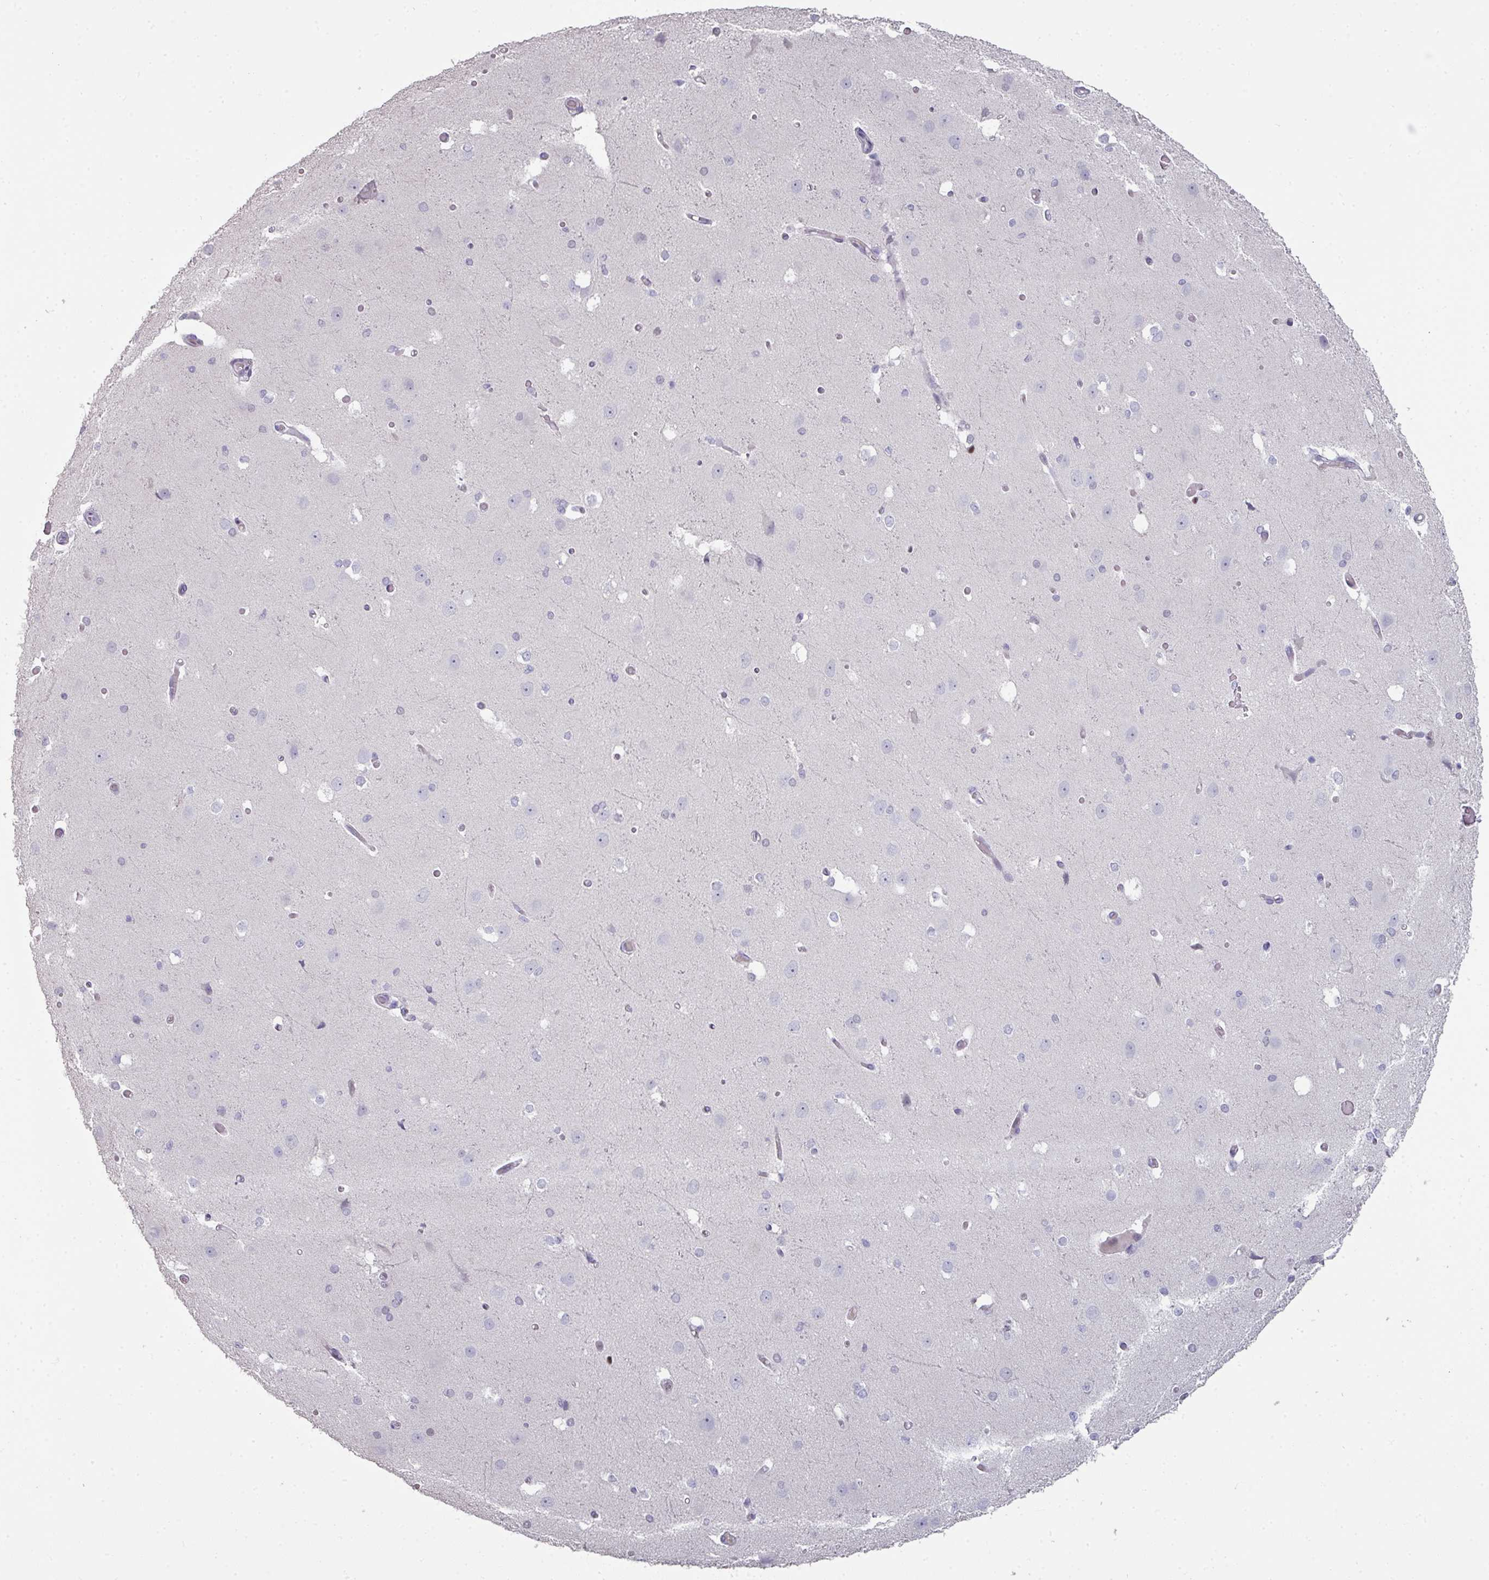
{"staining": {"intensity": "negative", "quantity": "none", "location": "none"}, "tissue": "cerebral cortex", "cell_type": "Endothelial cells", "image_type": "normal", "snomed": [{"axis": "morphology", "description": "Normal tissue, NOS"}, {"axis": "morphology", "description": "Inflammation, NOS"}, {"axis": "topography", "description": "Cerebral cortex"}], "caption": "Immunohistochemistry (IHC) image of benign cerebral cortex: human cerebral cortex stained with DAB (3,3'-diaminobenzidine) demonstrates no significant protein positivity in endothelial cells. (DAB (3,3'-diaminobenzidine) immunohistochemistry (IHC) with hematoxylin counter stain).", "gene": "GTF2H3", "patient": {"sex": "male", "age": 6}}